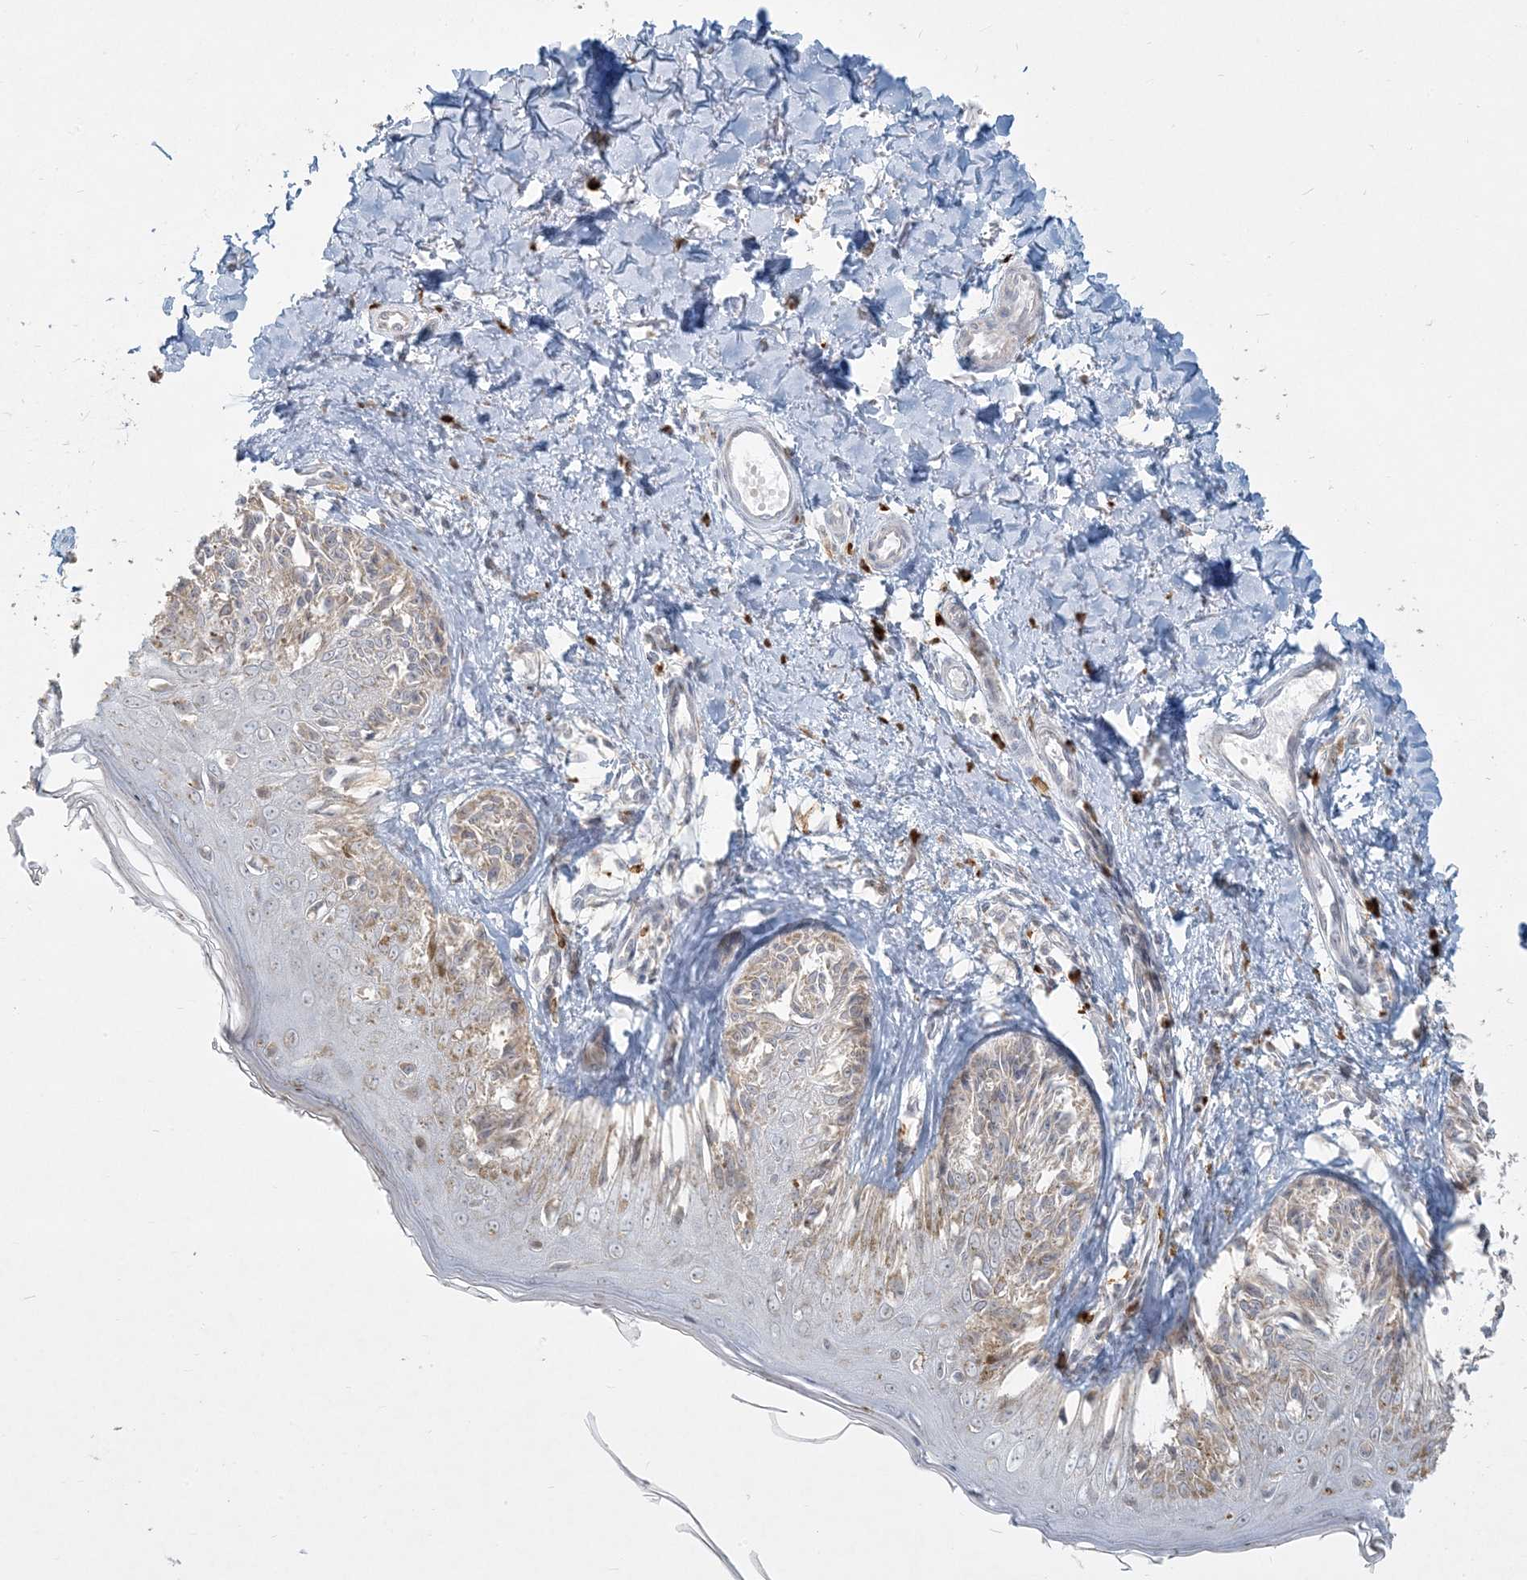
{"staining": {"intensity": "weak", "quantity": "<25%", "location": "cytoplasmic/membranous"}, "tissue": "melanoma", "cell_type": "Tumor cells", "image_type": "cancer", "snomed": [{"axis": "morphology", "description": "Malignant melanoma, NOS"}, {"axis": "topography", "description": "Skin"}], "caption": "Human melanoma stained for a protein using immunohistochemistry (IHC) displays no positivity in tumor cells.", "gene": "MCAT", "patient": {"sex": "male", "age": 53}}